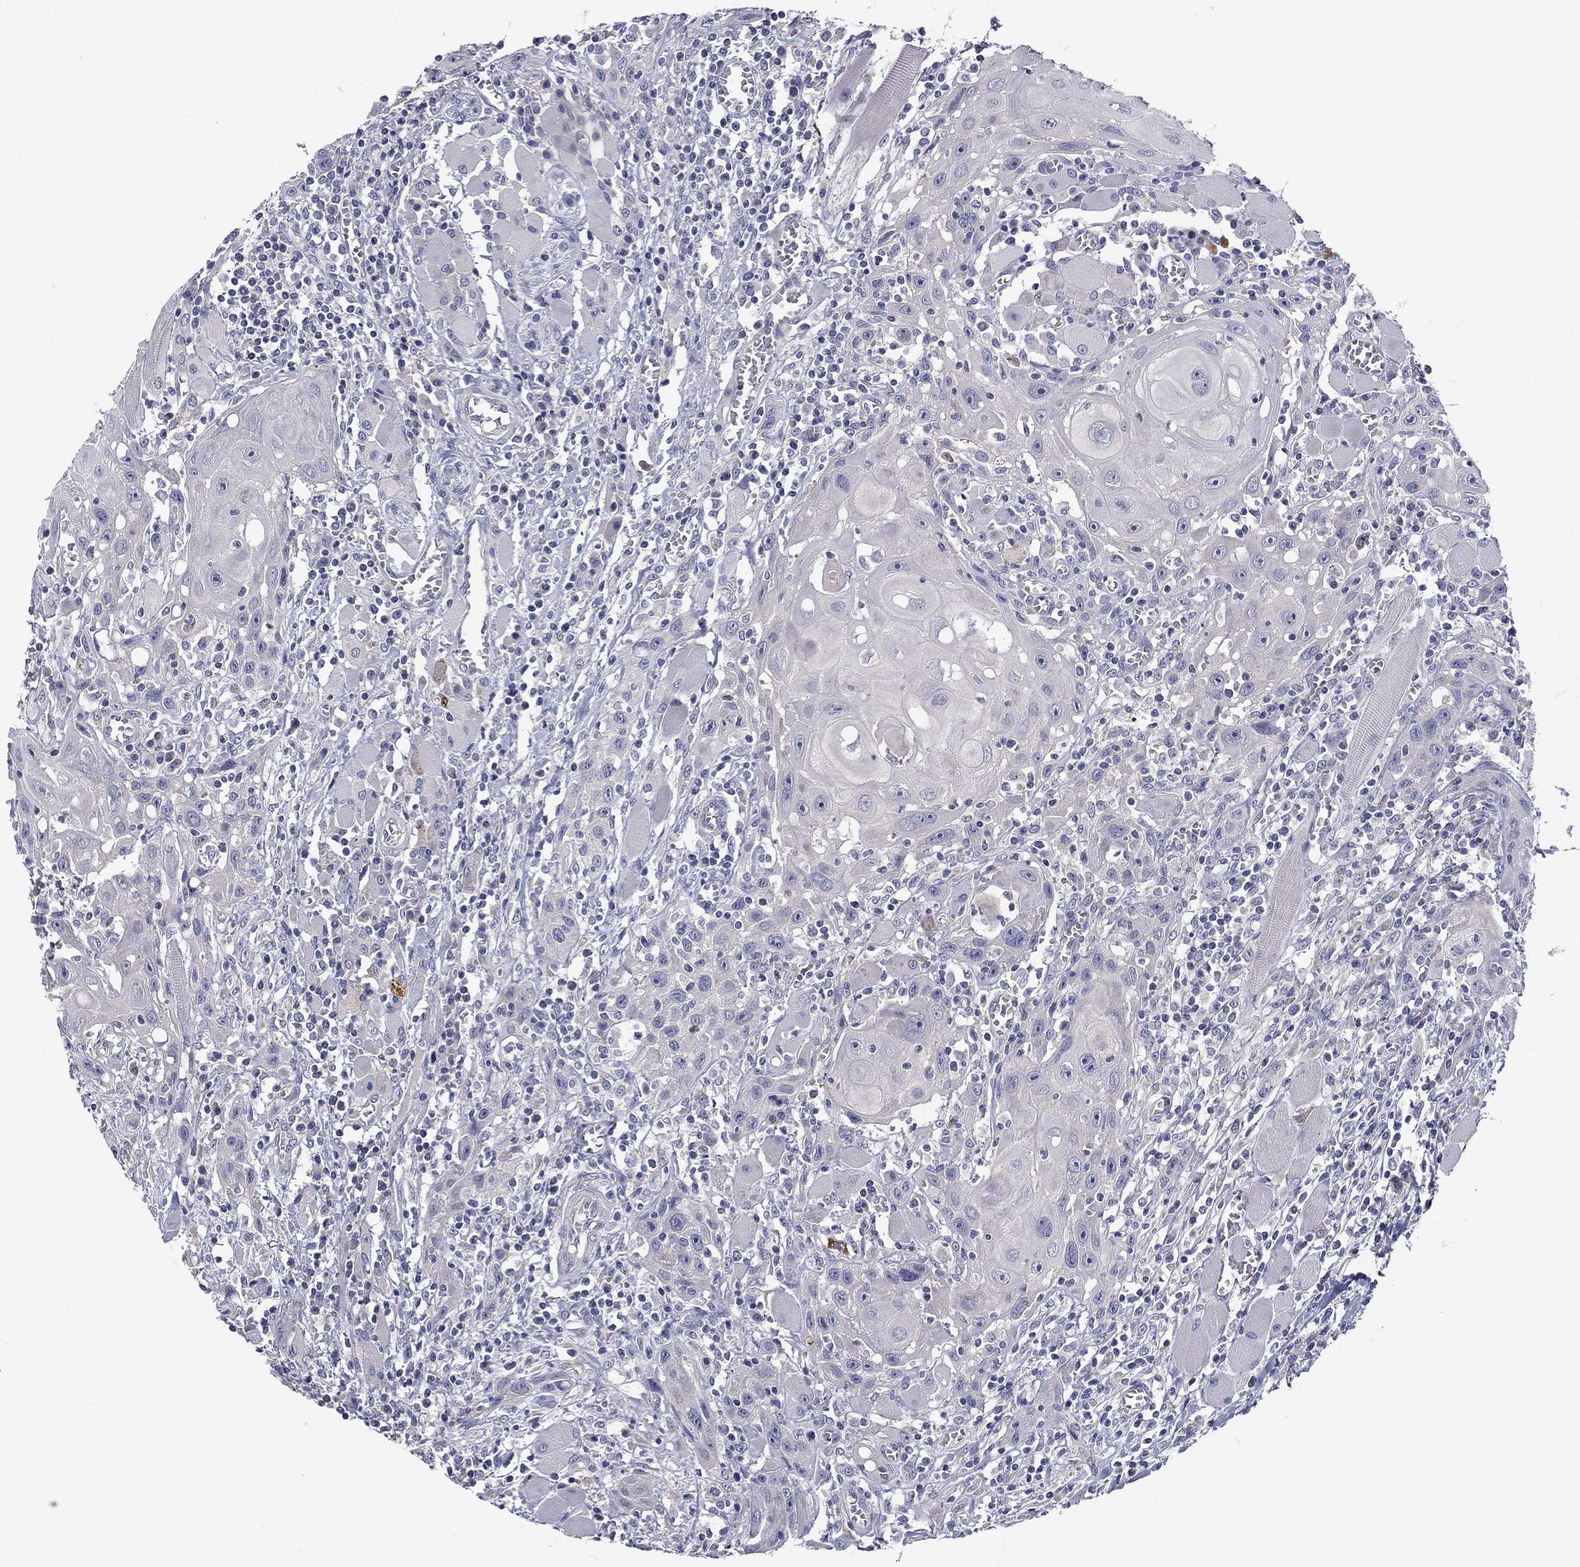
{"staining": {"intensity": "negative", "quantity": "none", "location": "none"}, "tissue": "head and neck cancer", "cell_type": "Tumor cells", "image_type": "cancer", "snomed": [{"axis": "morphology", "description": "Normal tissue, NOS"}, {"axis": "morphology", "description": "Squamous cell carcinoma, NOS"}, {"axis": "topography", "description": "Oral tissue"}, {"axis": "topography", "description": "Head-Neck"}], "caption": "High power microscopy micrograph of an immunohistochemistry (IHC) image of head and neck squamous cell carcinoma, revealing no significant positivity in tumor cells.", "gene": "SPATA7", "patient": {"sex": "male", "age": 71}}